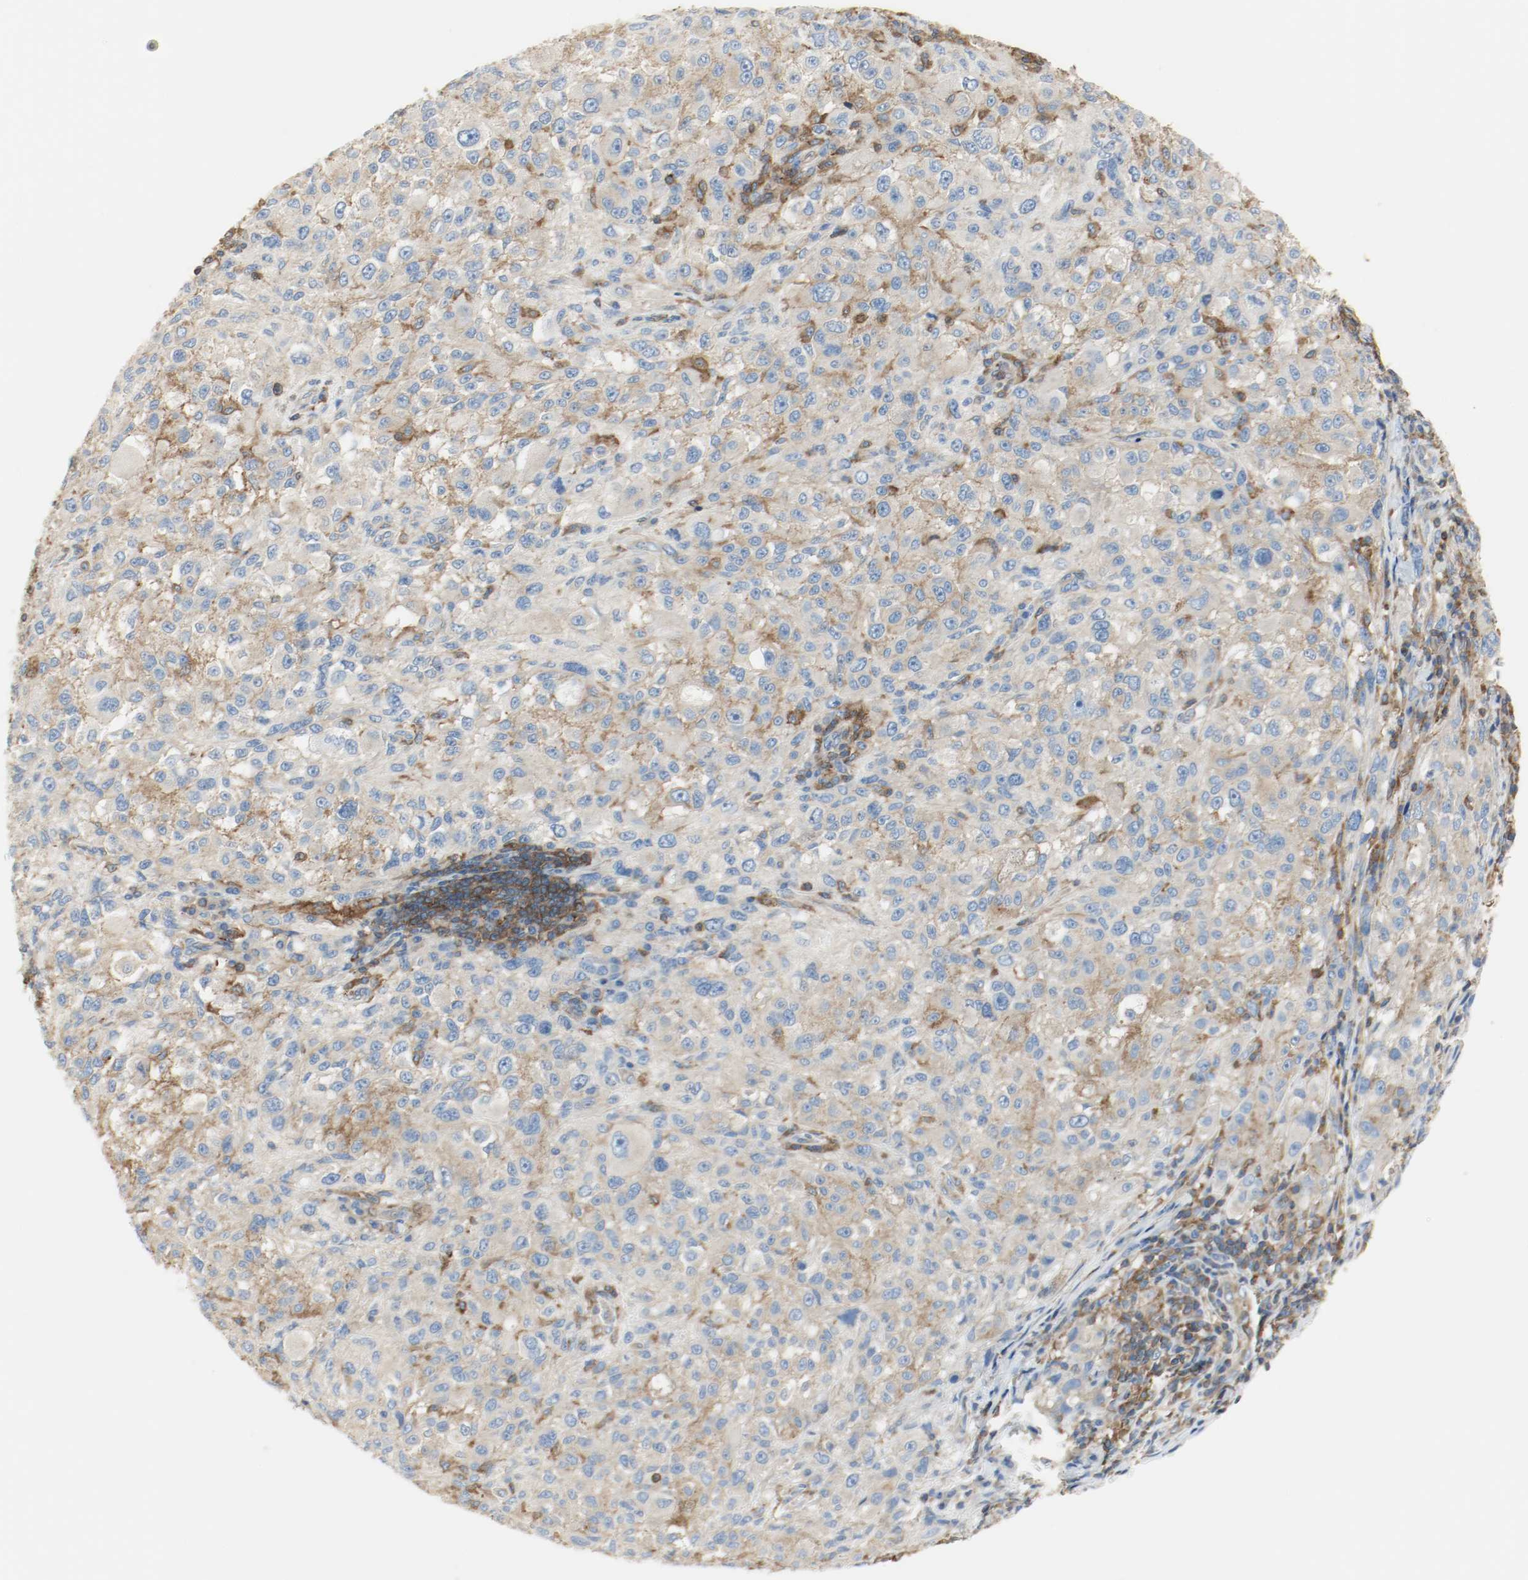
{"staining": {"intensity": "moderate", "quantity": ">75%", "location": "cytoplasmic/membranous"}, "tissue": "melanoma", "cell_type": "Tumor cells", "image_type": "cancer", "snomed": [{"axis": "morphology", "description": "Necrosis, NOS"}, {"axis": "morphology", "description": "Malignant melanoma, NOS"}, {"axis": "topography", "description": "Skin"}], "caption": "DAB immunohistochemical staining of malignant melanoma displays moderate cytoplasmic/membranous protein positivity in about >75% of tumor cells.", "gene": "ARPC1B", "patient": {"sex": "female", "age": 87}}